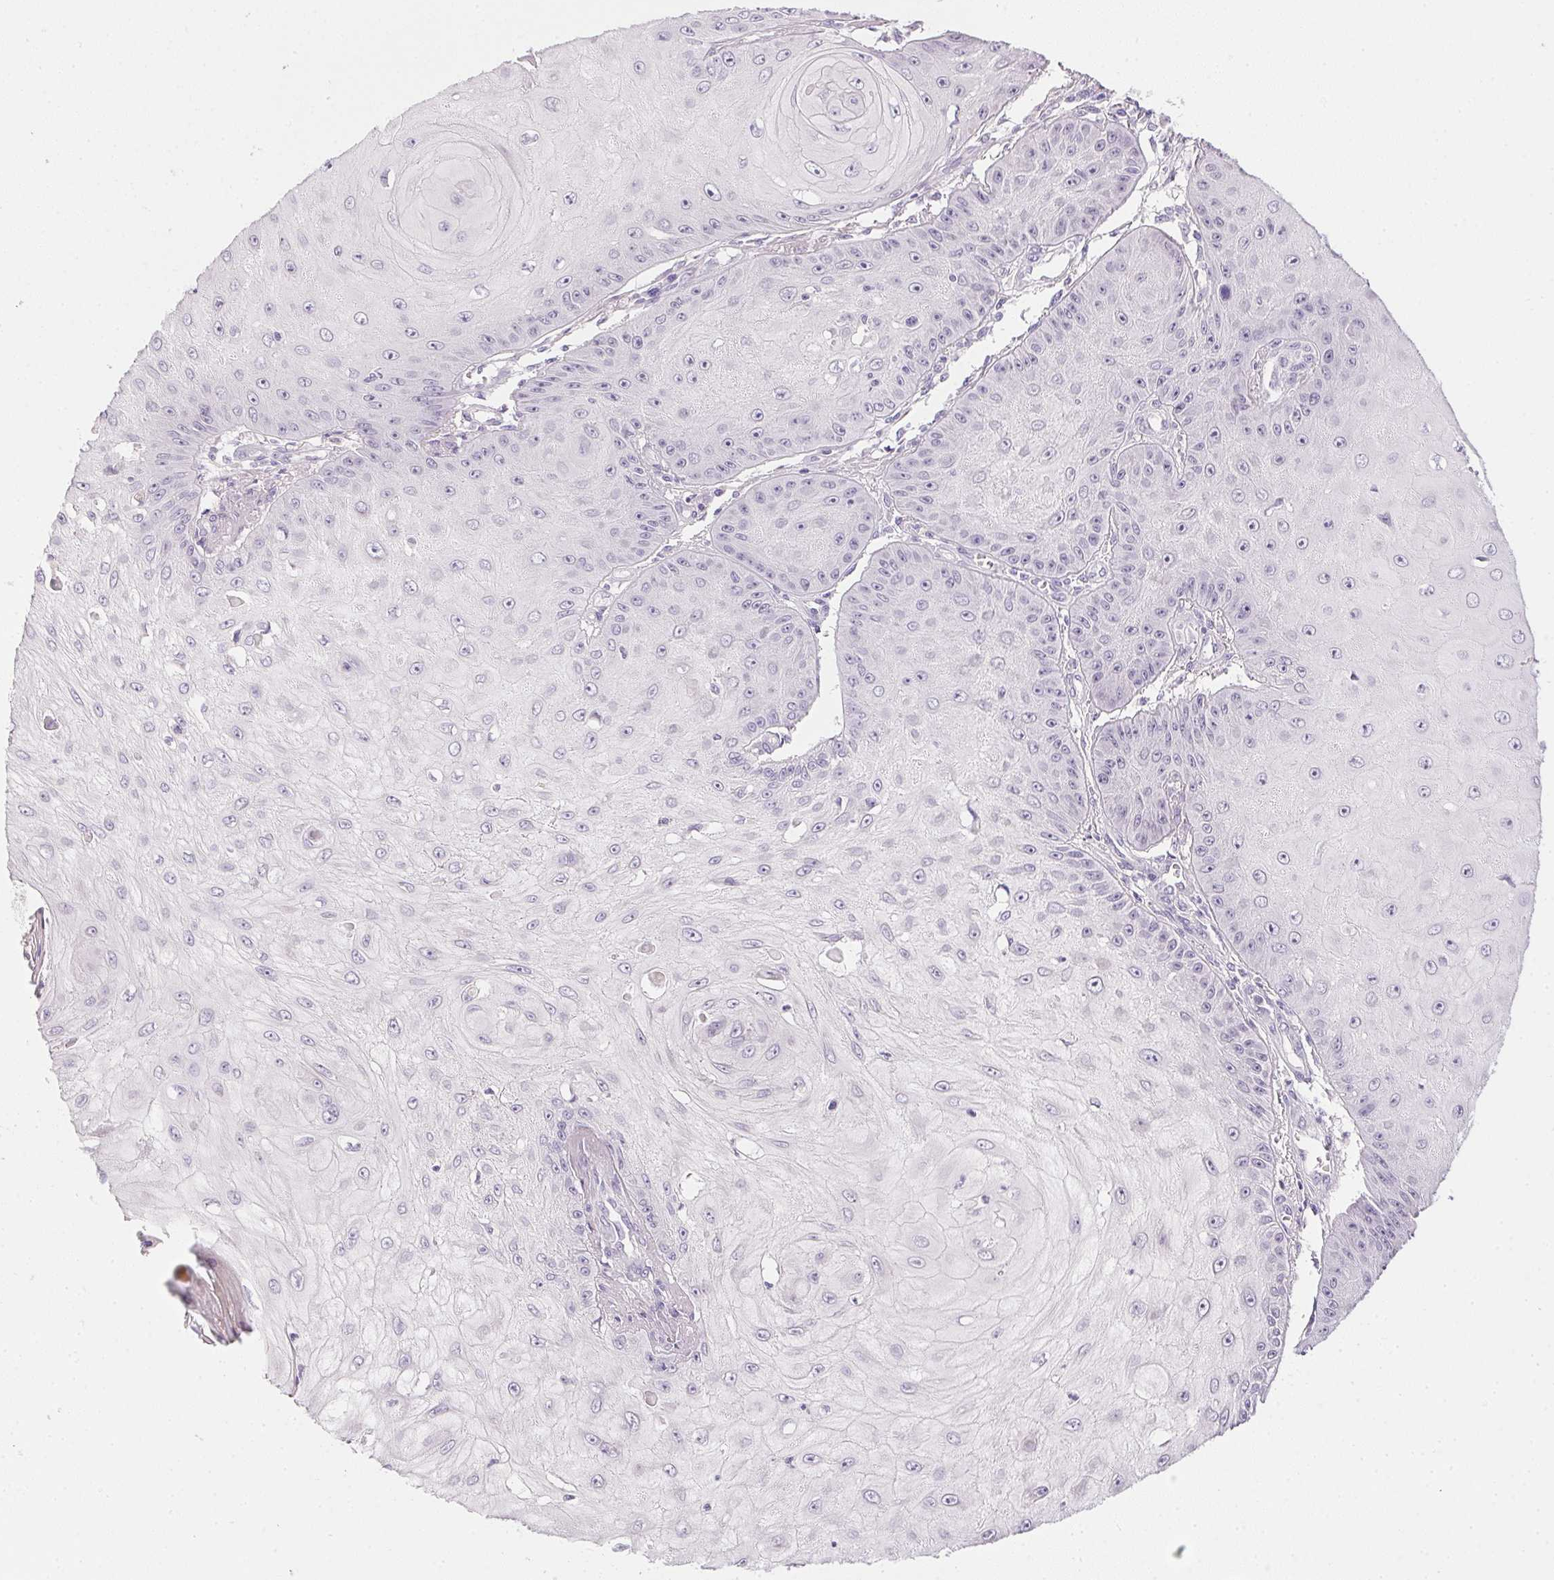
{"staining": {"intensity": "negative", "quantity": "none", "location": "none"}, "tissue": "skin cancer", "cell_type": "Tumor cells", "image_type": "cancer", "snomed": [{"axis": "morphology", "description": "Squamous cell carcinoma, NOS"}, {"axis": "topography", "description": "Skin"}], "caption": "IHC photomicrograph of human squamous cell carcinoma (skin) stained for a protein (brown), which exhibits no positivity in tumor cells.", "gene": "GSDMC", "patient": {"sex": "male", "age": 70}}